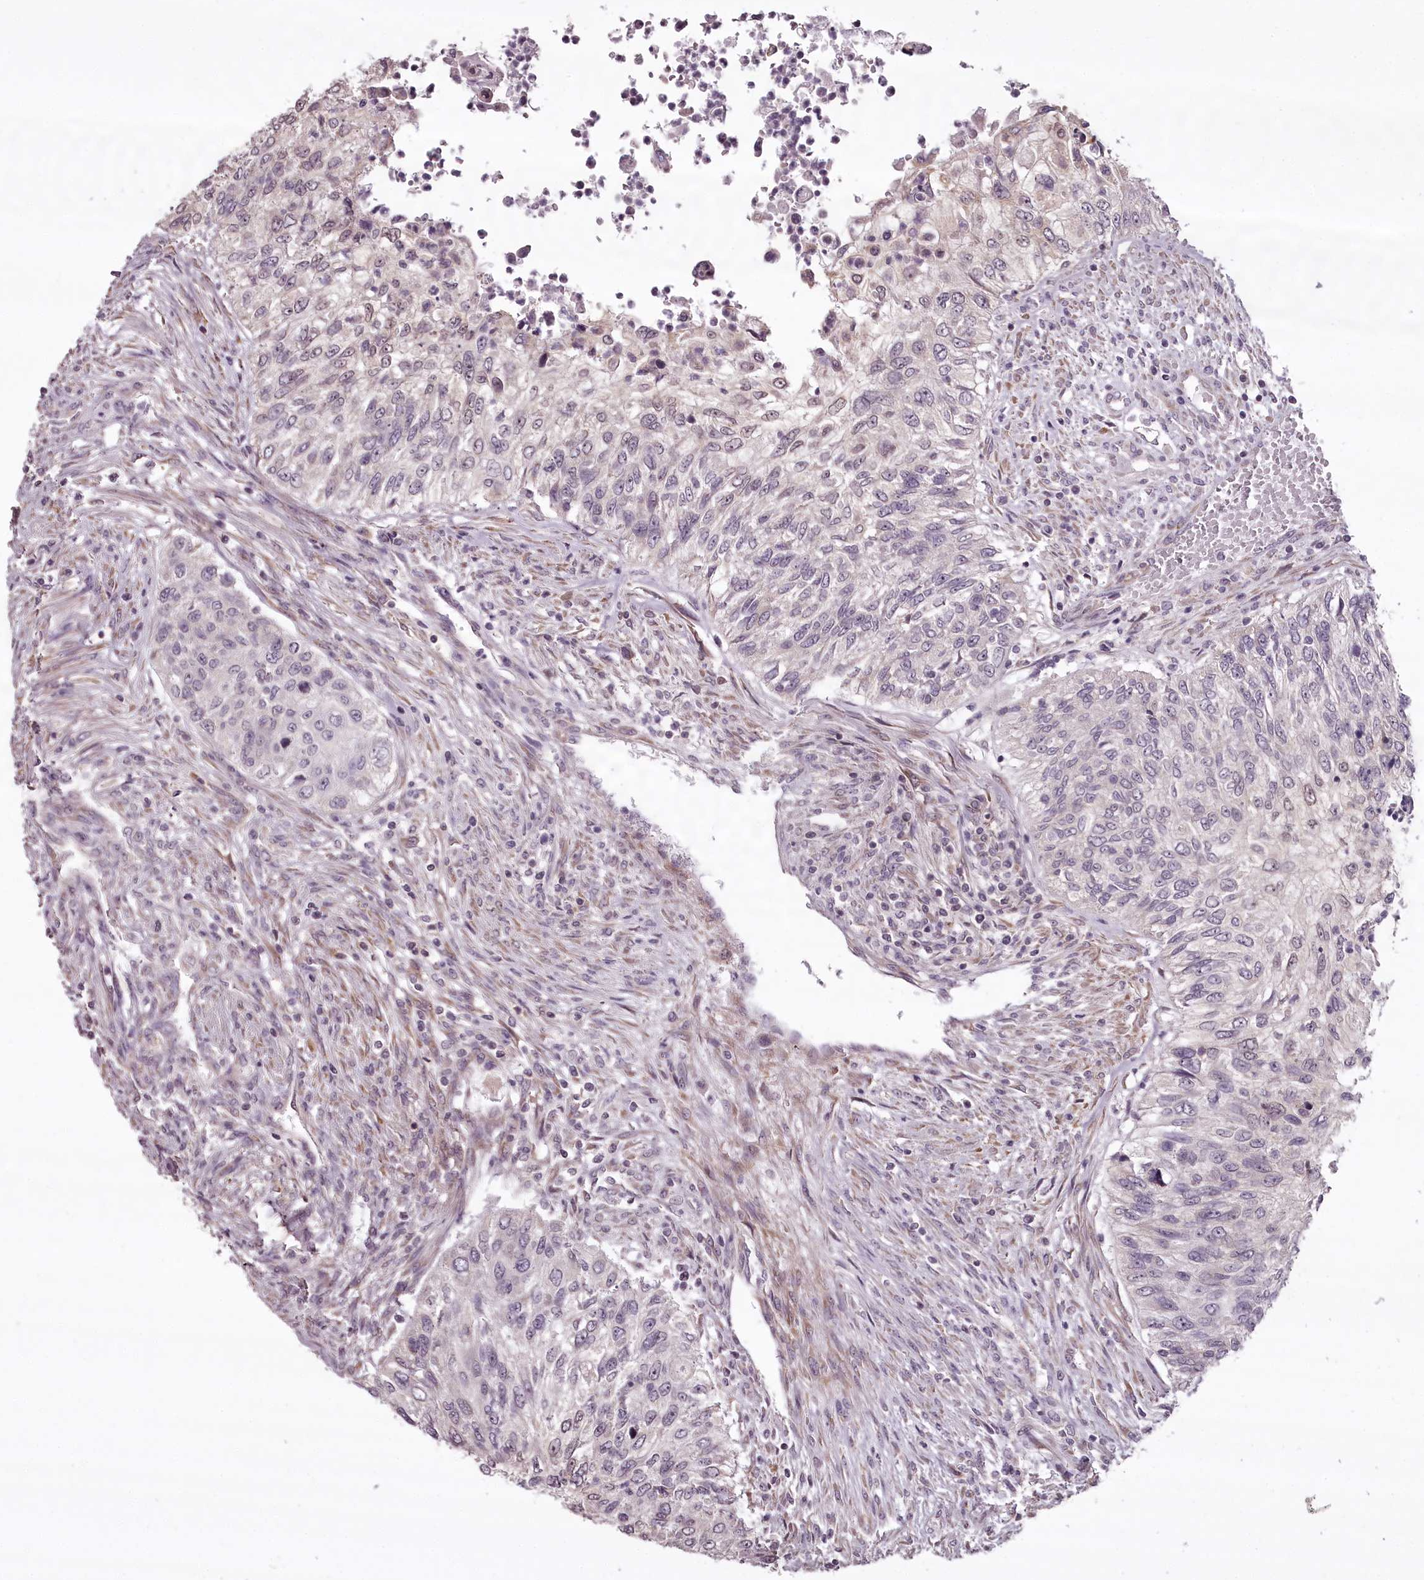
{"staining": {"intensity": "negative", "quantity": "none", "location": "none"}, "tissue": "urothelial cancer", "cell_type": "Tumor cells", "image_type": "cancer", "snomed": [{"axis": "morphology", "description": "Urothelial carcinoma, High grade"}, {"axis": "topography", "description": "Urinary bladder"}], "caption": "Tumor cells are negative for protein expression in human high-grade urothelial carcinoma.", "gene": "CCDC92", "patient": {"sex": "female", "age": 60}}